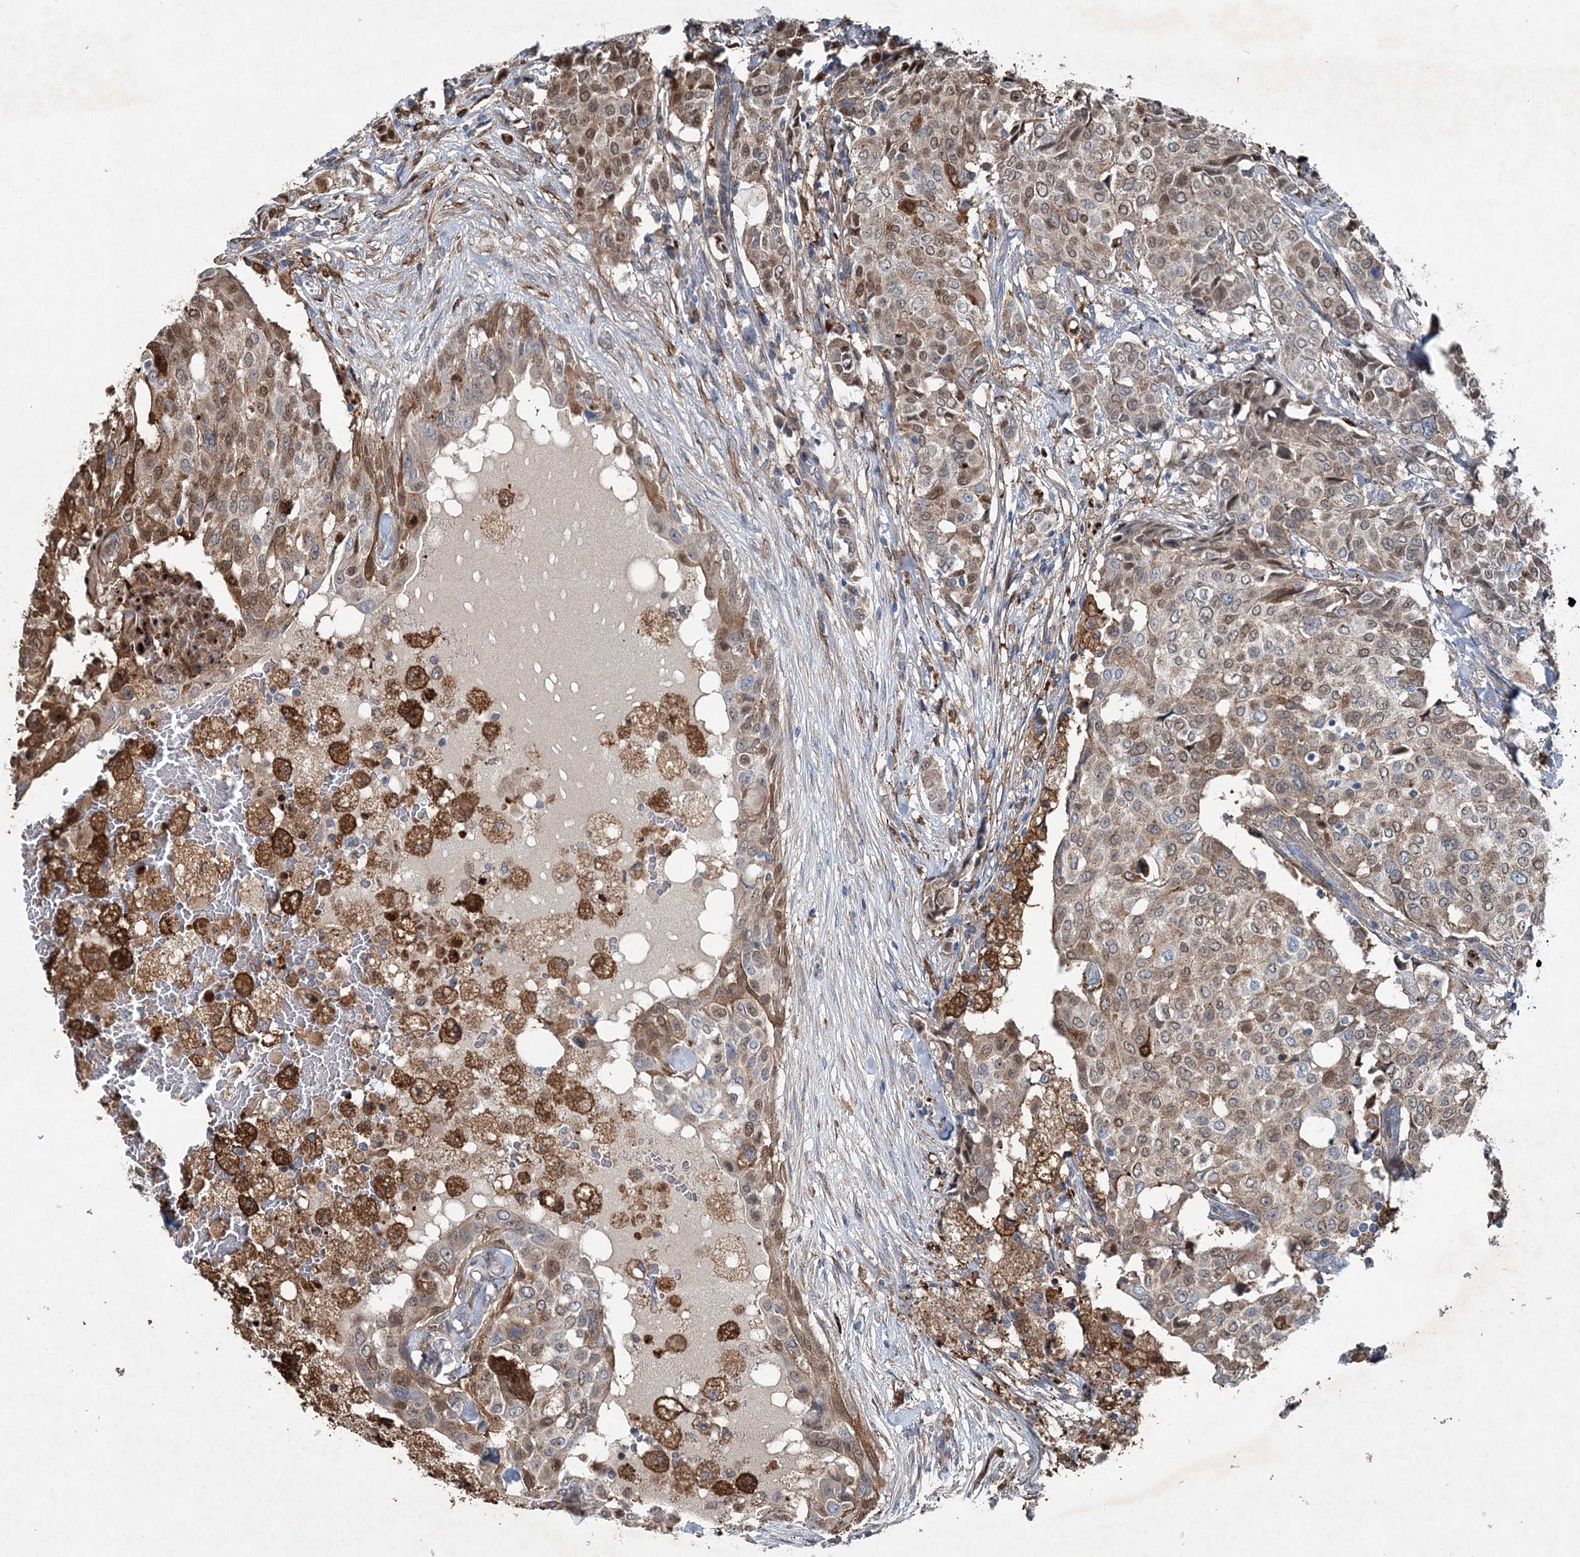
{"staining": {"intensity": "moderate", "quantity": ">75%", "location": "cytoplasmic/membranous,nuclear"}, "tissue": "breast cancer", "cell_type": "Tumor cells", "image_type": "cancer", "snomed": [{"axis": "morphology", "description": "Lobular carcinoma"}, {"axis": "topography", "description": "Breast"}], "caption": "Approximately >75% of tumor cells in breast lobular carcinoma exhibit moderate cytoplasmic/membranous and nuclear protein expression as visualized by brown immunohistochemical staining.", "gene": "SPOPL", "patient": {"sex": "female", "age": 51}}